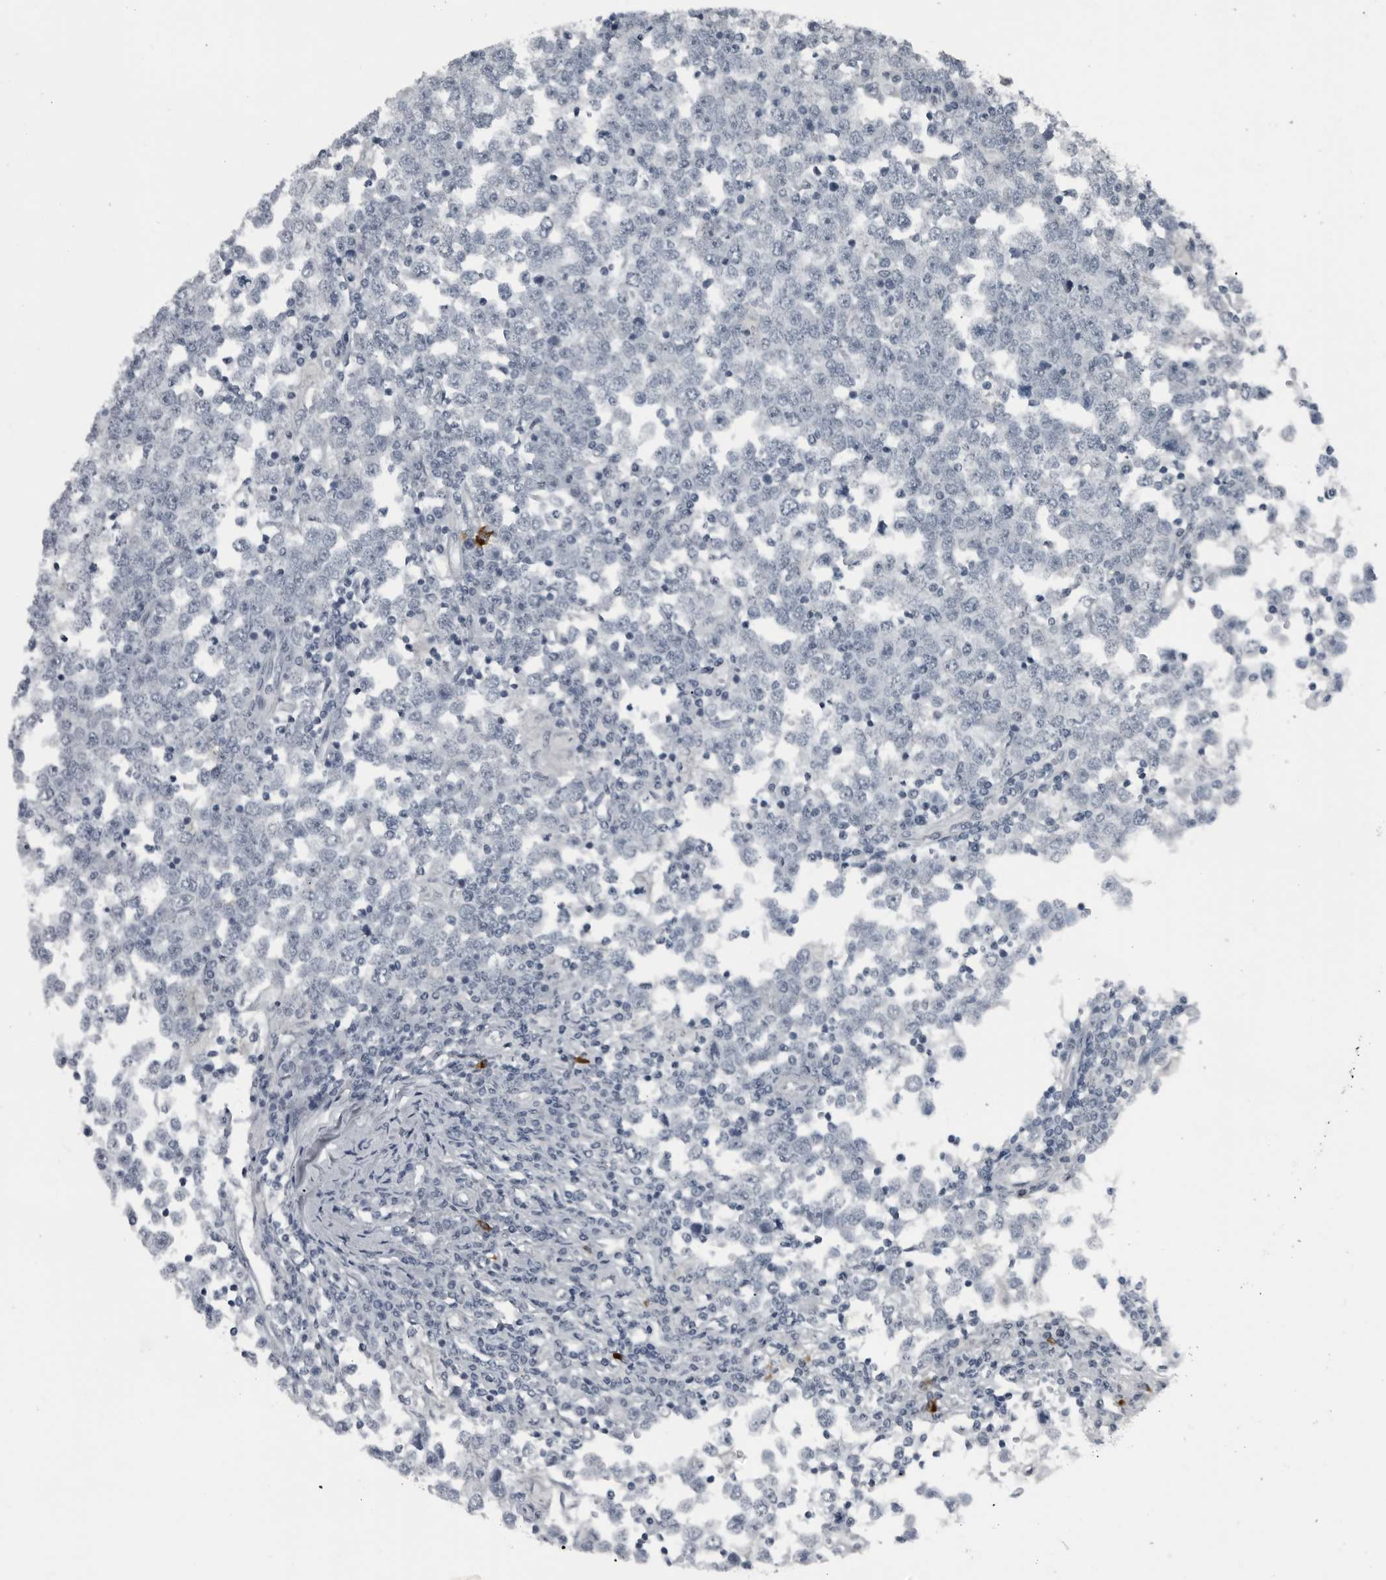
{"staining": {"intensity": "negative", "quantity": "none", "location": "none"}, "tissue": "testis cancer", "cell_type": "Tumor cells", "image_type": "cancer", "snomed": [{"axis": "morphology", "description": "Seminoma, NOS"}, {"axis": "topography", "description": "Testis"}], "caption": "Immunohistochemistry image of neoplastic tissue: human testis cancer (seminoma) stained with DAB exhibits no significant protein expression in tumor cells.", "gene": "GAK", "patient": {"sex": "male", "age": 65}}